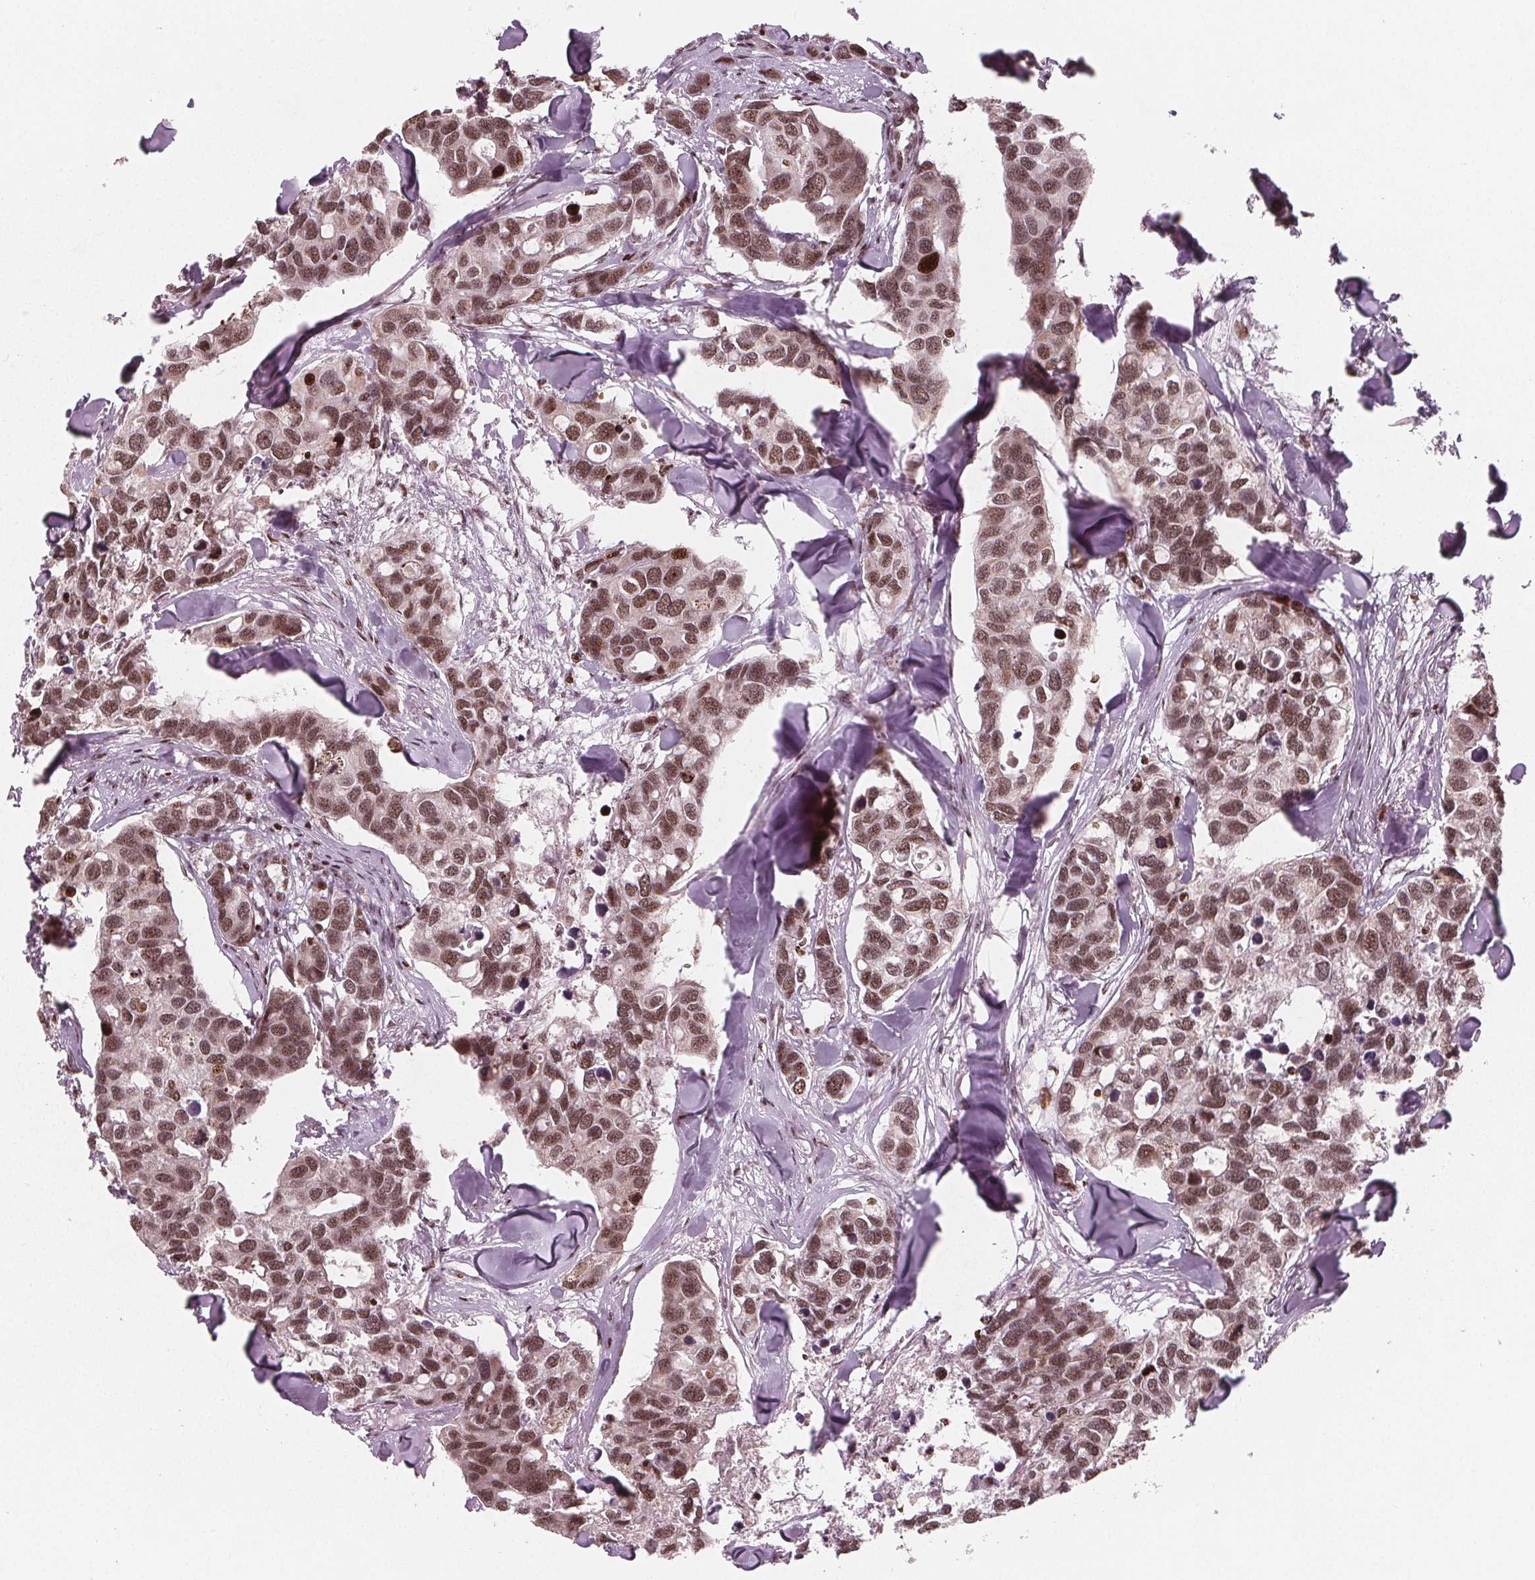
{"staining": {"intensity": "moderate", "quantity": ">75%", "location": "cytoplasmic/membranous,nuclear"}, "tissue": "breast cancer", "cell_type": "Tumor cells", "image_type": "cancer", "snomed": [{"axis": "morphology", "description": "Duct carcinoma"}, {"axis": "topography", "description": "Breast"}], "caption": "This is an image of immunohistochemistry staining of breast cancer (infiltrating ductal carcinoma), which shows moderate expression in the cytoplasmic/membranous and nuclear of tumor cells.", "gene": "SNRNP35", "patient": {"sex": "female", "age": 83}}